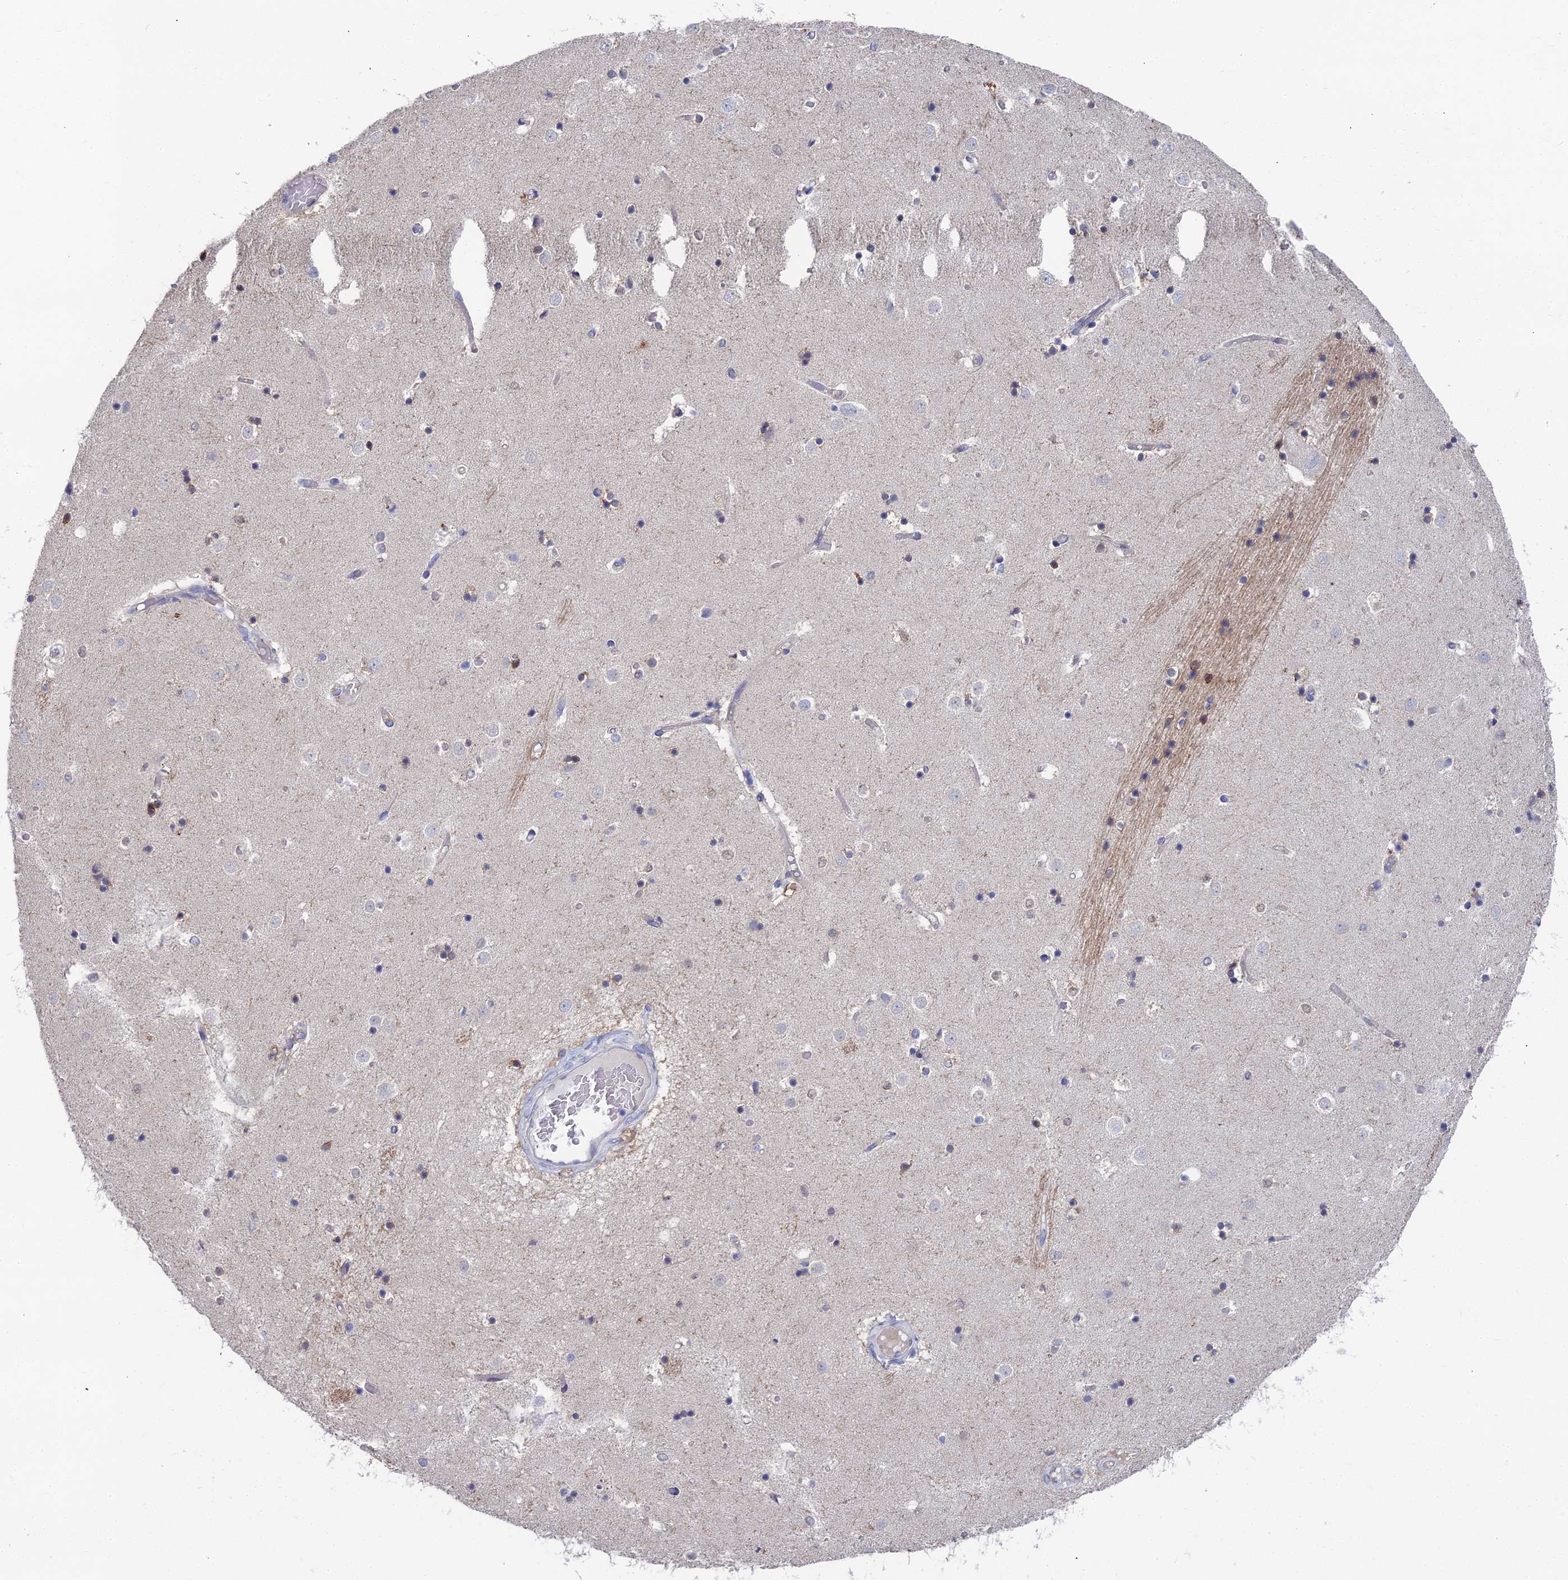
{"staining": {"intensity": "negative", "quantity": "none", "location": "none"}, "tissue": "caudate", "cell_type": "Glial cells", "image_type": "normal", "snomed": [{"axis": "morphology", "description": "Normal tissue, NOS"}, {"axis": "topography", "description": "Lateral ventricle wall"}], "caption": "An immunohistochemistry photomicrograph of normal caudate is shown. There is no staining in glial cells of caudate.", "gene": "RDX", "patient": {"sex": "female", "age": 52}}